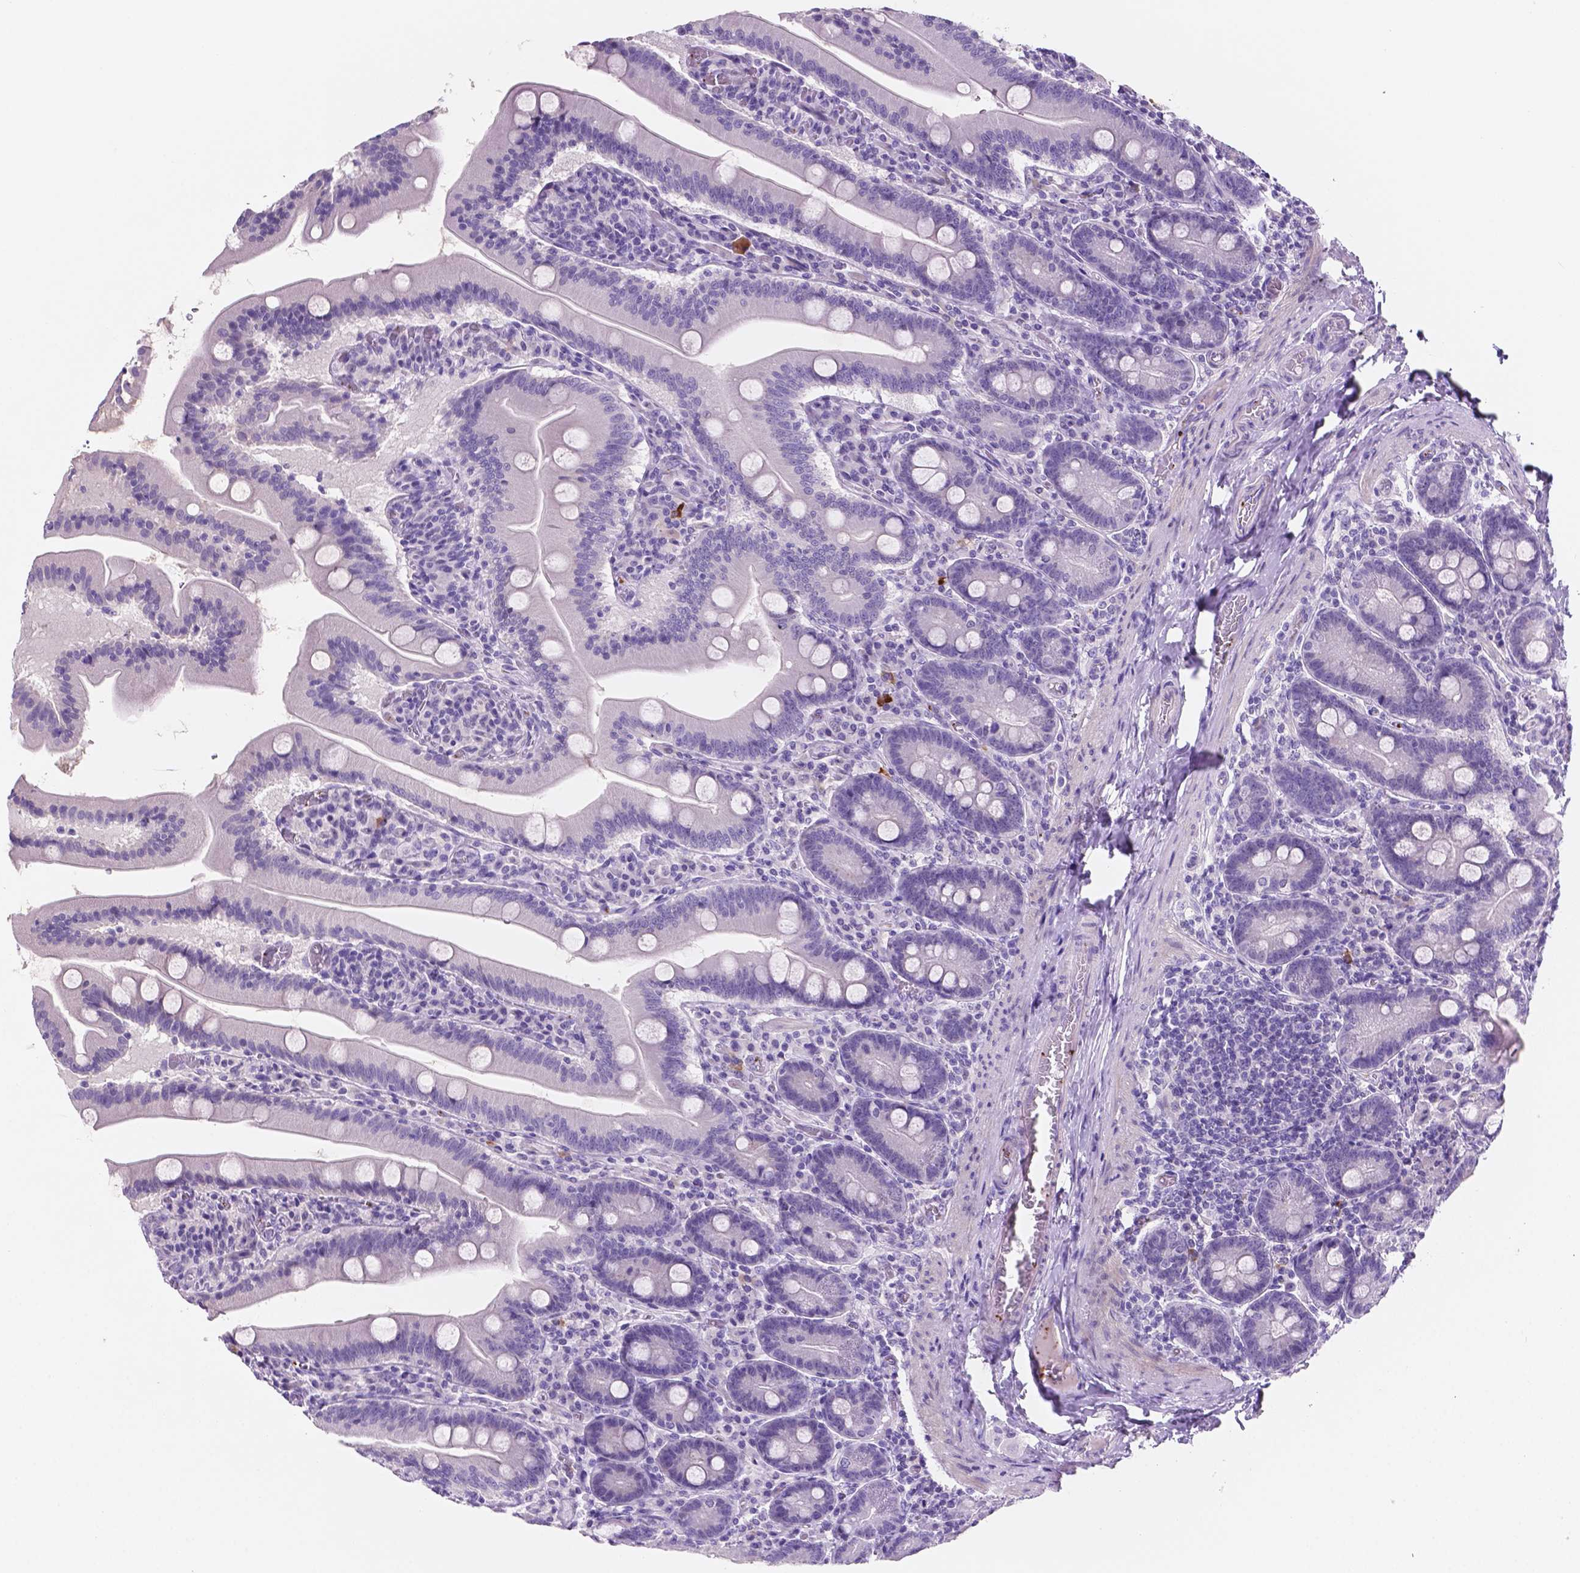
{"staining": {"intensity": "negative", "quantity": "none", "location": "none"}, "tissue": "small intestine", "cell_type": "Glandular cells", "image_type": "normal", "snomed": [{"axis": "morphology", "description": "Normal tissue, NOS"}, {"axis": "topography", "description": "Small intestine"}], "caption": "Immunohistochemistry micrograph of unremarkable small intestine stained for a protein (brown), which reveals no expression in glandular cells. (IHC, brightfield microscopy, high magnification).", "gene": "EBLN2", "patient": {"sex": "male", "age": 37}}